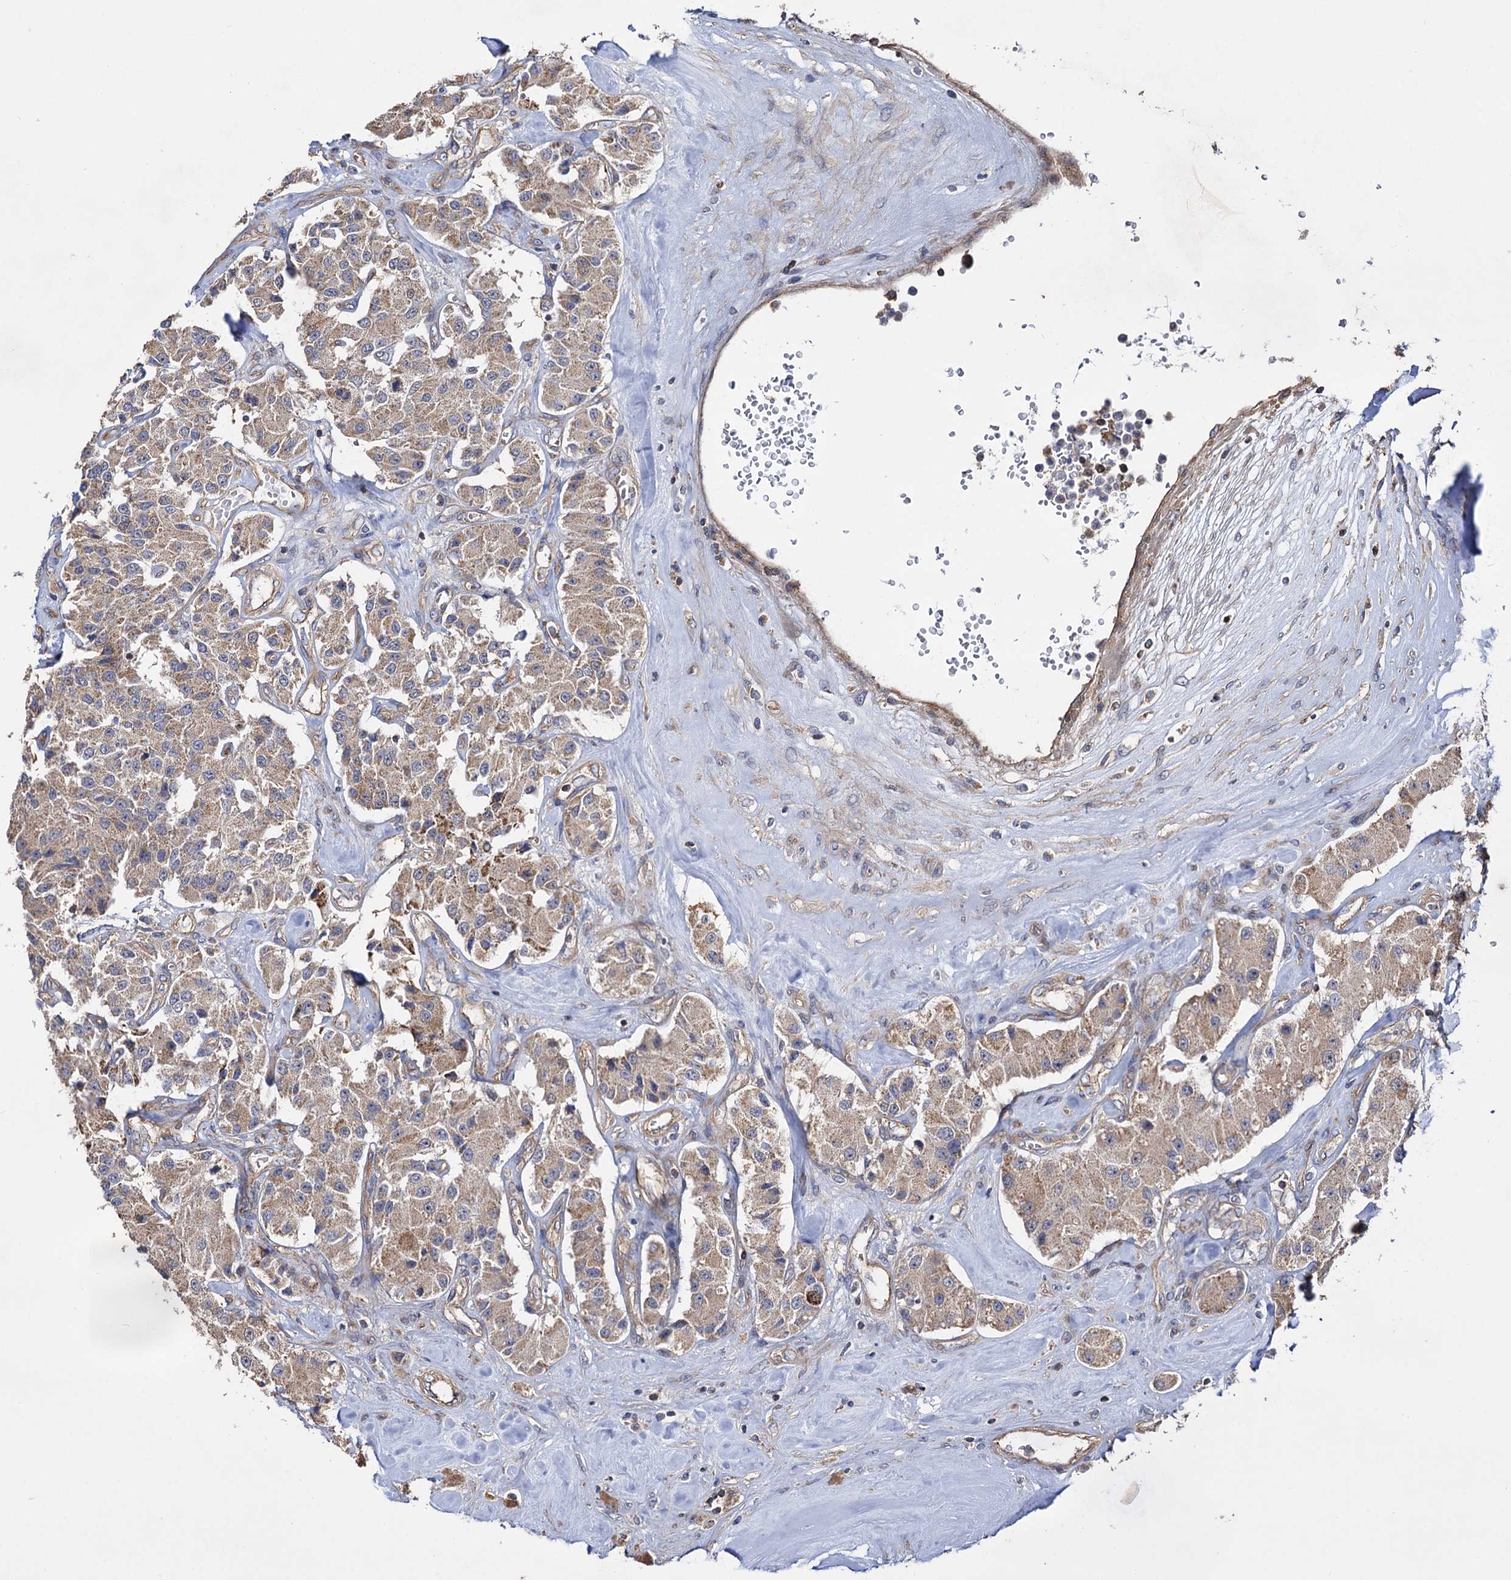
{"staining": {"intensity": "moderate", "quantity": ">75%", "location": "cytoplasmic/membranous"}, "tissue": "carcinoid", "cell_type": "Tumor cells", "image_type": "cancer", "snomed": [{"axis": "morphology", "description": "Carcinoid, malignant, NOS"}, {"axis": "topography", "description": "Pancreas"}], "caption": "Immunohistochemical staining of carcinoid displays medium levels of moderate cytoplasmic/membranous protein staining in approximately >75% of tumor cells.", "gene": "IDI1", "patient": {"sex": "male", "age": 41}}